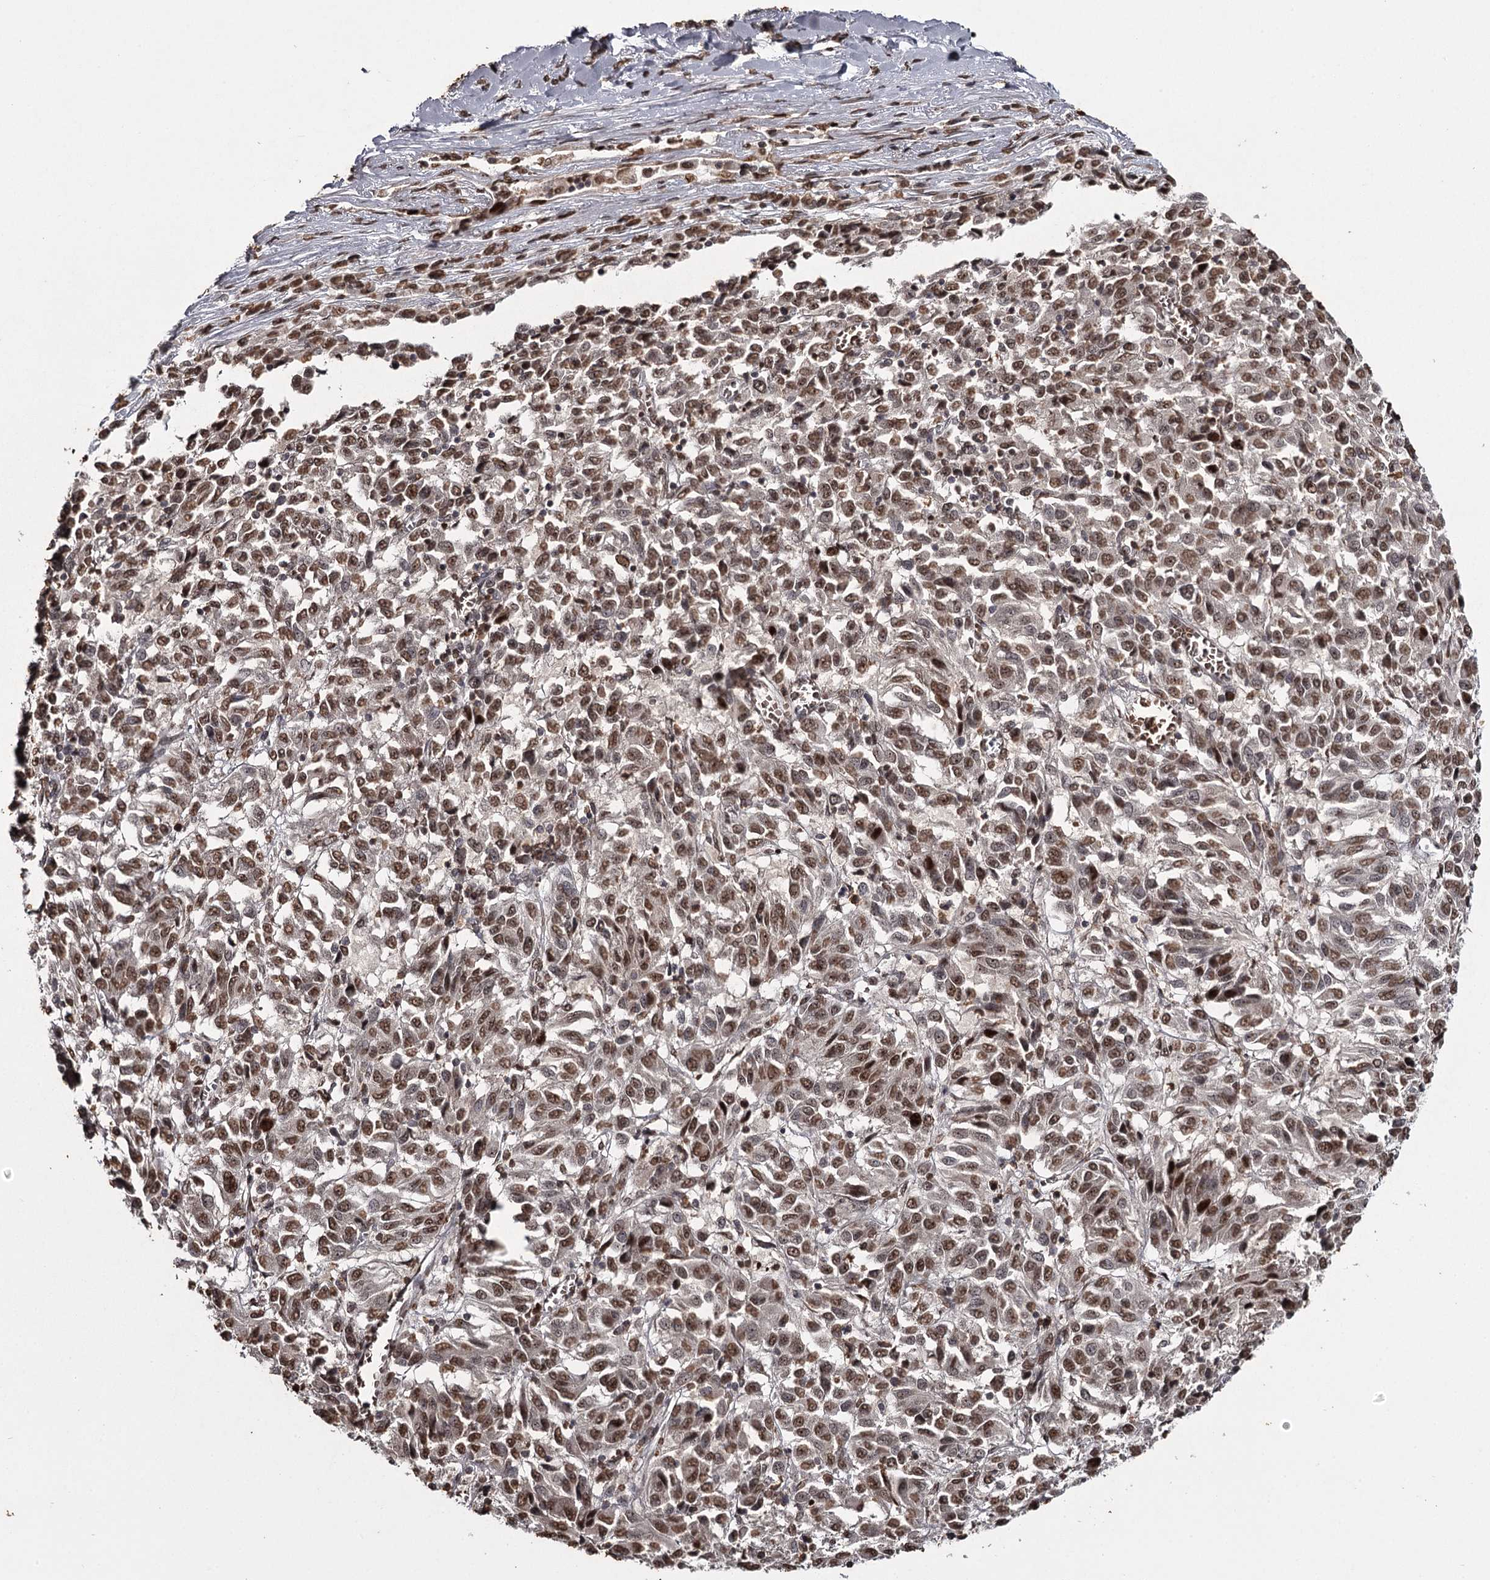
{"staining": {"intensity": "moderate", "quantity": ">75%", "location": "nuclear"}, "tissue": "melanoma", "cell_type": "Tumor cells", "image_type": "cancer", "snomed": [{"axis": "morphology", "description": "Malignant melanoma, Metastatic site"}, {"axis": "topography", "description": "Lung"}], "caption": "Malignant melanoma (metastatic site) stained with IHC reveals moderate nuclear staining in about >75% of tumor cells.", "gene": "THYN1", "patient": {"sex": "male", "age": 64}}